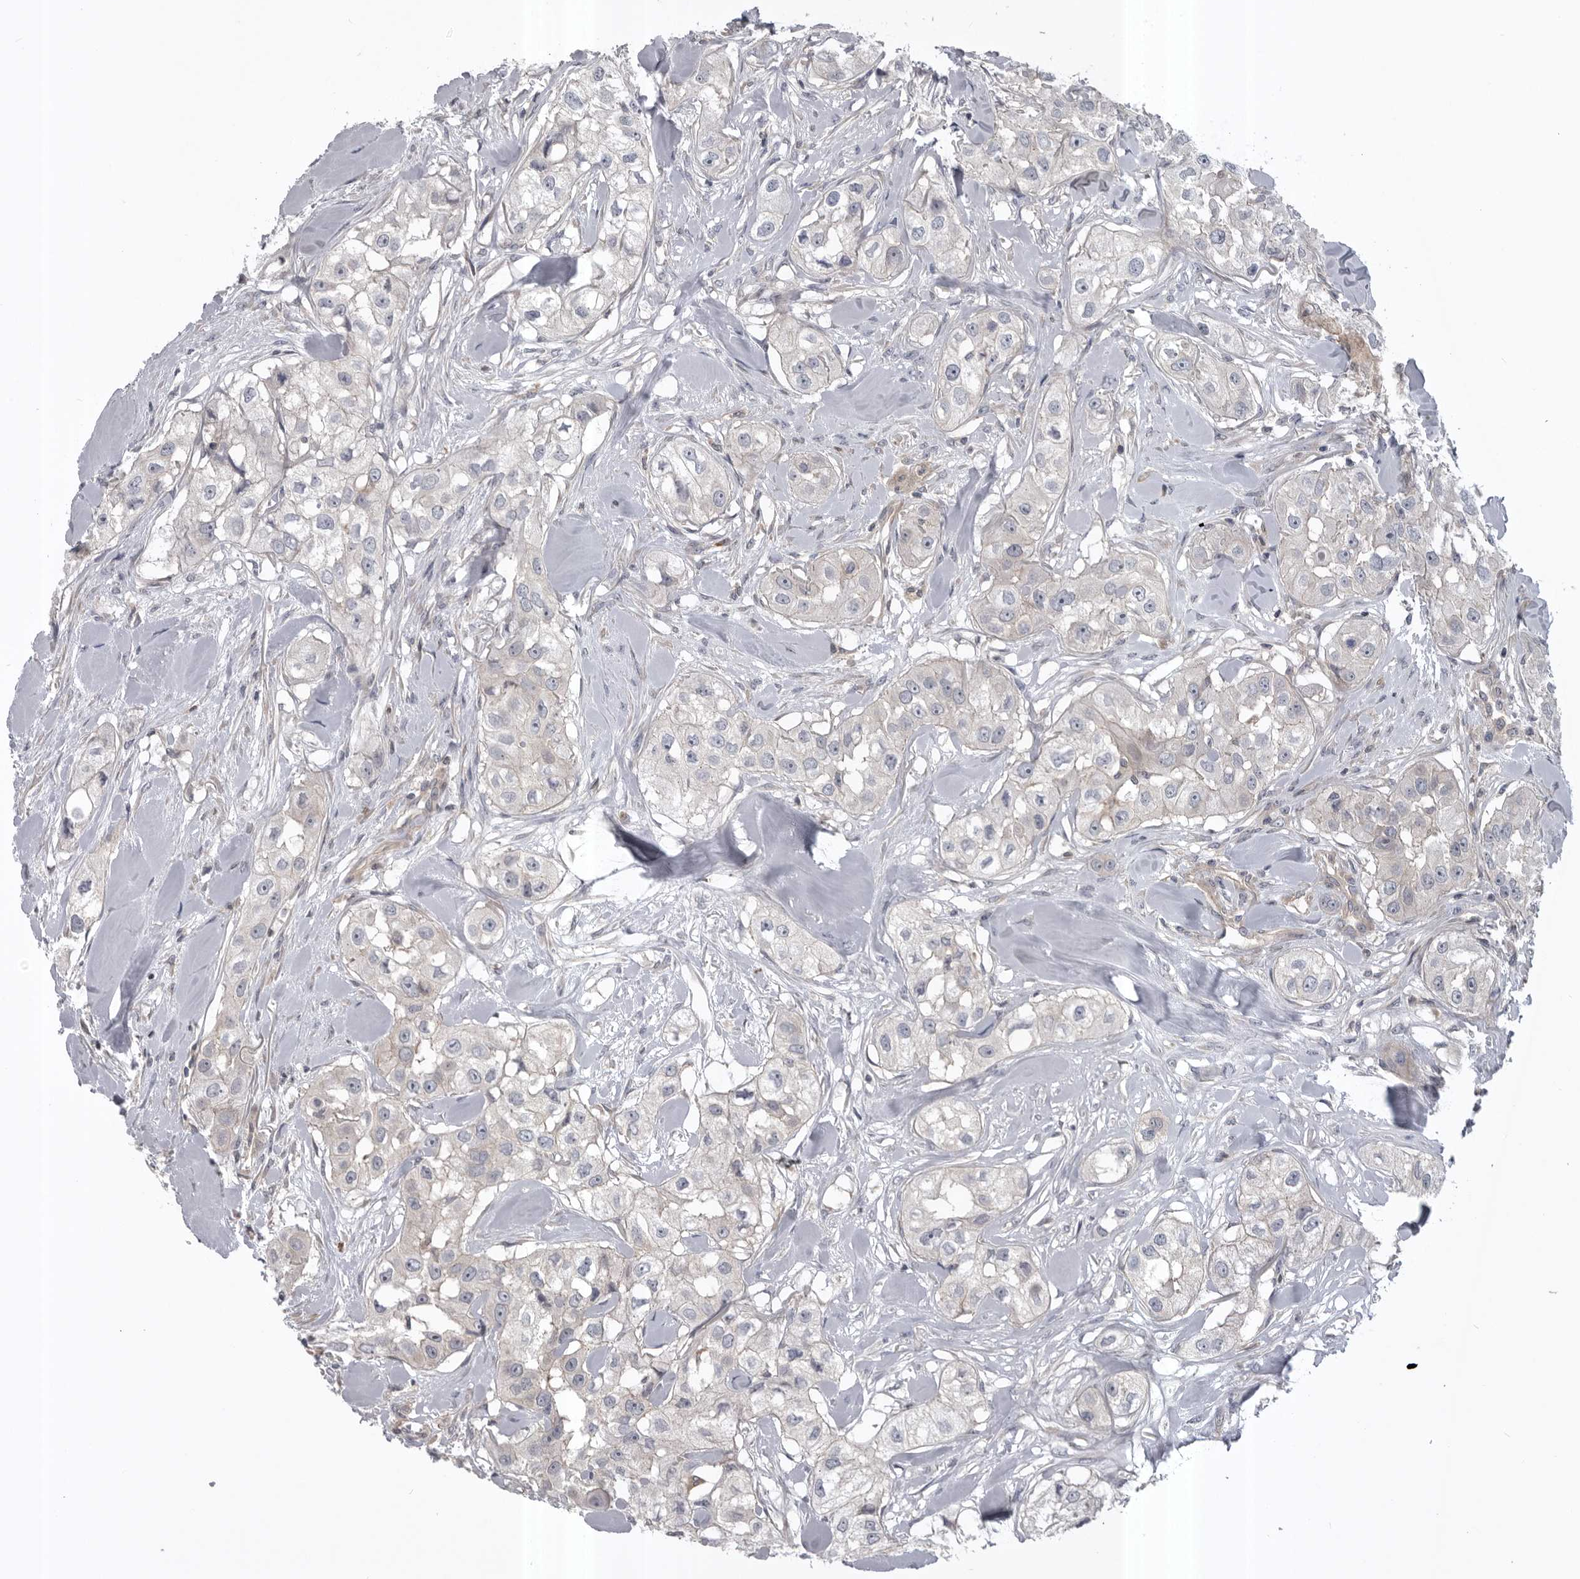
{"staining": {"intensity": "negative", "quantity": "none", "location": "none"}, "tissue": "head and neck cancer", "cell_type": "Tumor cells", "image_type": "cancer", "snomed": [{"axis": "morphology", "description": "Normal tissue, NOS"}, {"axis": "morphology", "description": "Squamous cell carcinoma, NOS"}, {"axis": "topography", "description": "Skeletal muscle"}, {"axis": "topography", "description": "Head-Neck"}], "caption": "Human head and neck cancer (squamous cell carcinoma) stained for a protein using immunohistochemistry (IHC) demonstrates no positivity in tumor cells.", "gene": "RAB3GAP2", "patient": {"sex": "male", "age": 51}}